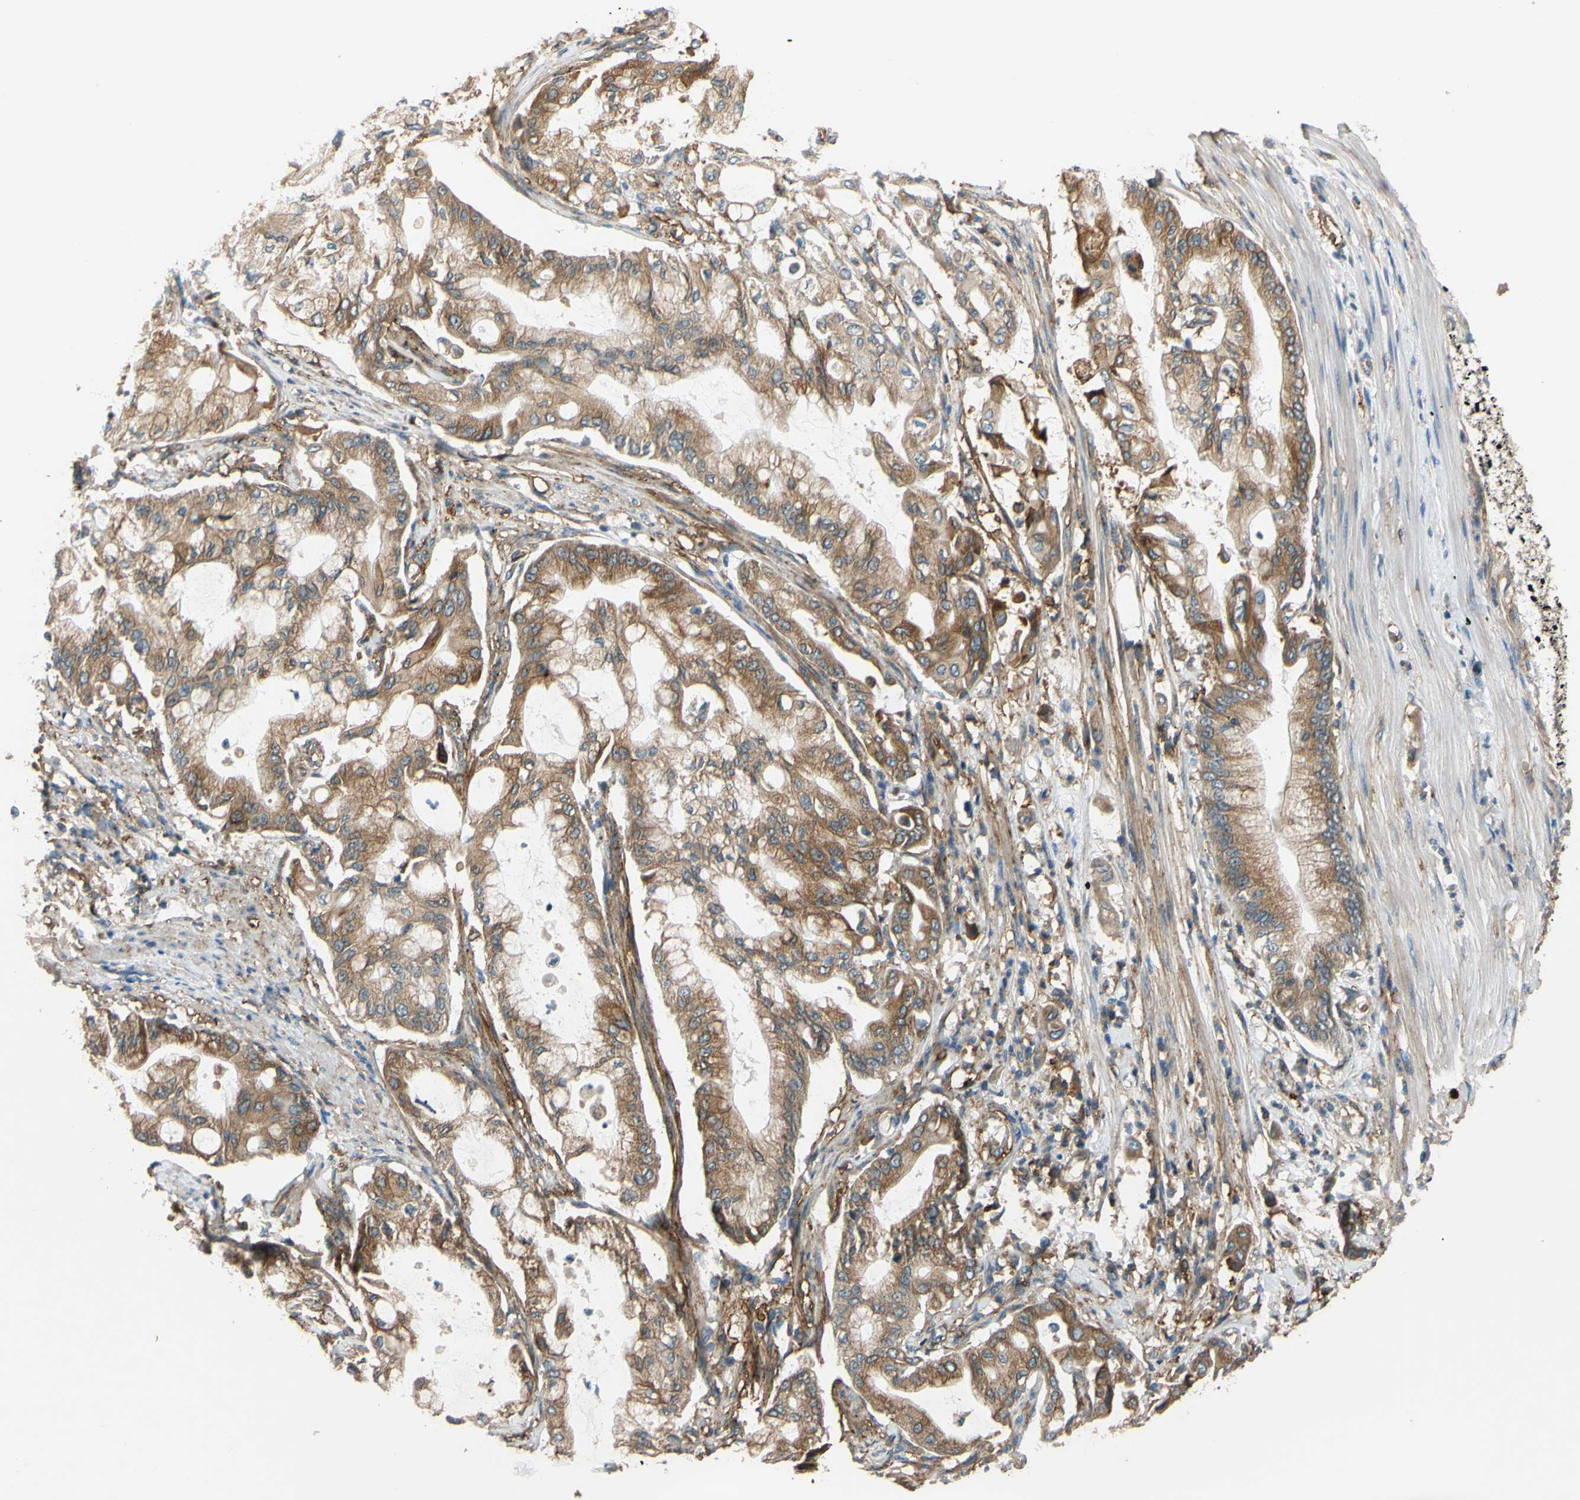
{"staining": {"intensity": "moderate", "quantity": "25%-75%", "location": "cytoplasmic/membranous"}, "tissue": "pancreatic cancer", "cell_type": "Tumor cells", "image_type": "cancer", "snomed": [{"axis": "morphology", "description": "Adenocarcinoma, NOS"}, {"axis": "morphology", "description": "Adenocarcinoma, metastatic, NOS"}, {"axis": "topography", "description": "Lymph node"}, {"axis": "topography", "description": "Pancreas"}, {"axis": "topography", "description": "Duodenum"}], "caption": "Protein staining of adenocarcinoma (pancreatic) tissue demonstrates moderate cytoplasmic/membranous expression in approximately 25%-75% of tumor cells. Using DAB (brown) and hematoxylin (blue) stains, captured at high magnification using brightfield microscopy.", "gene": "POR", "patient": {"sex": "female", "age": 64}}